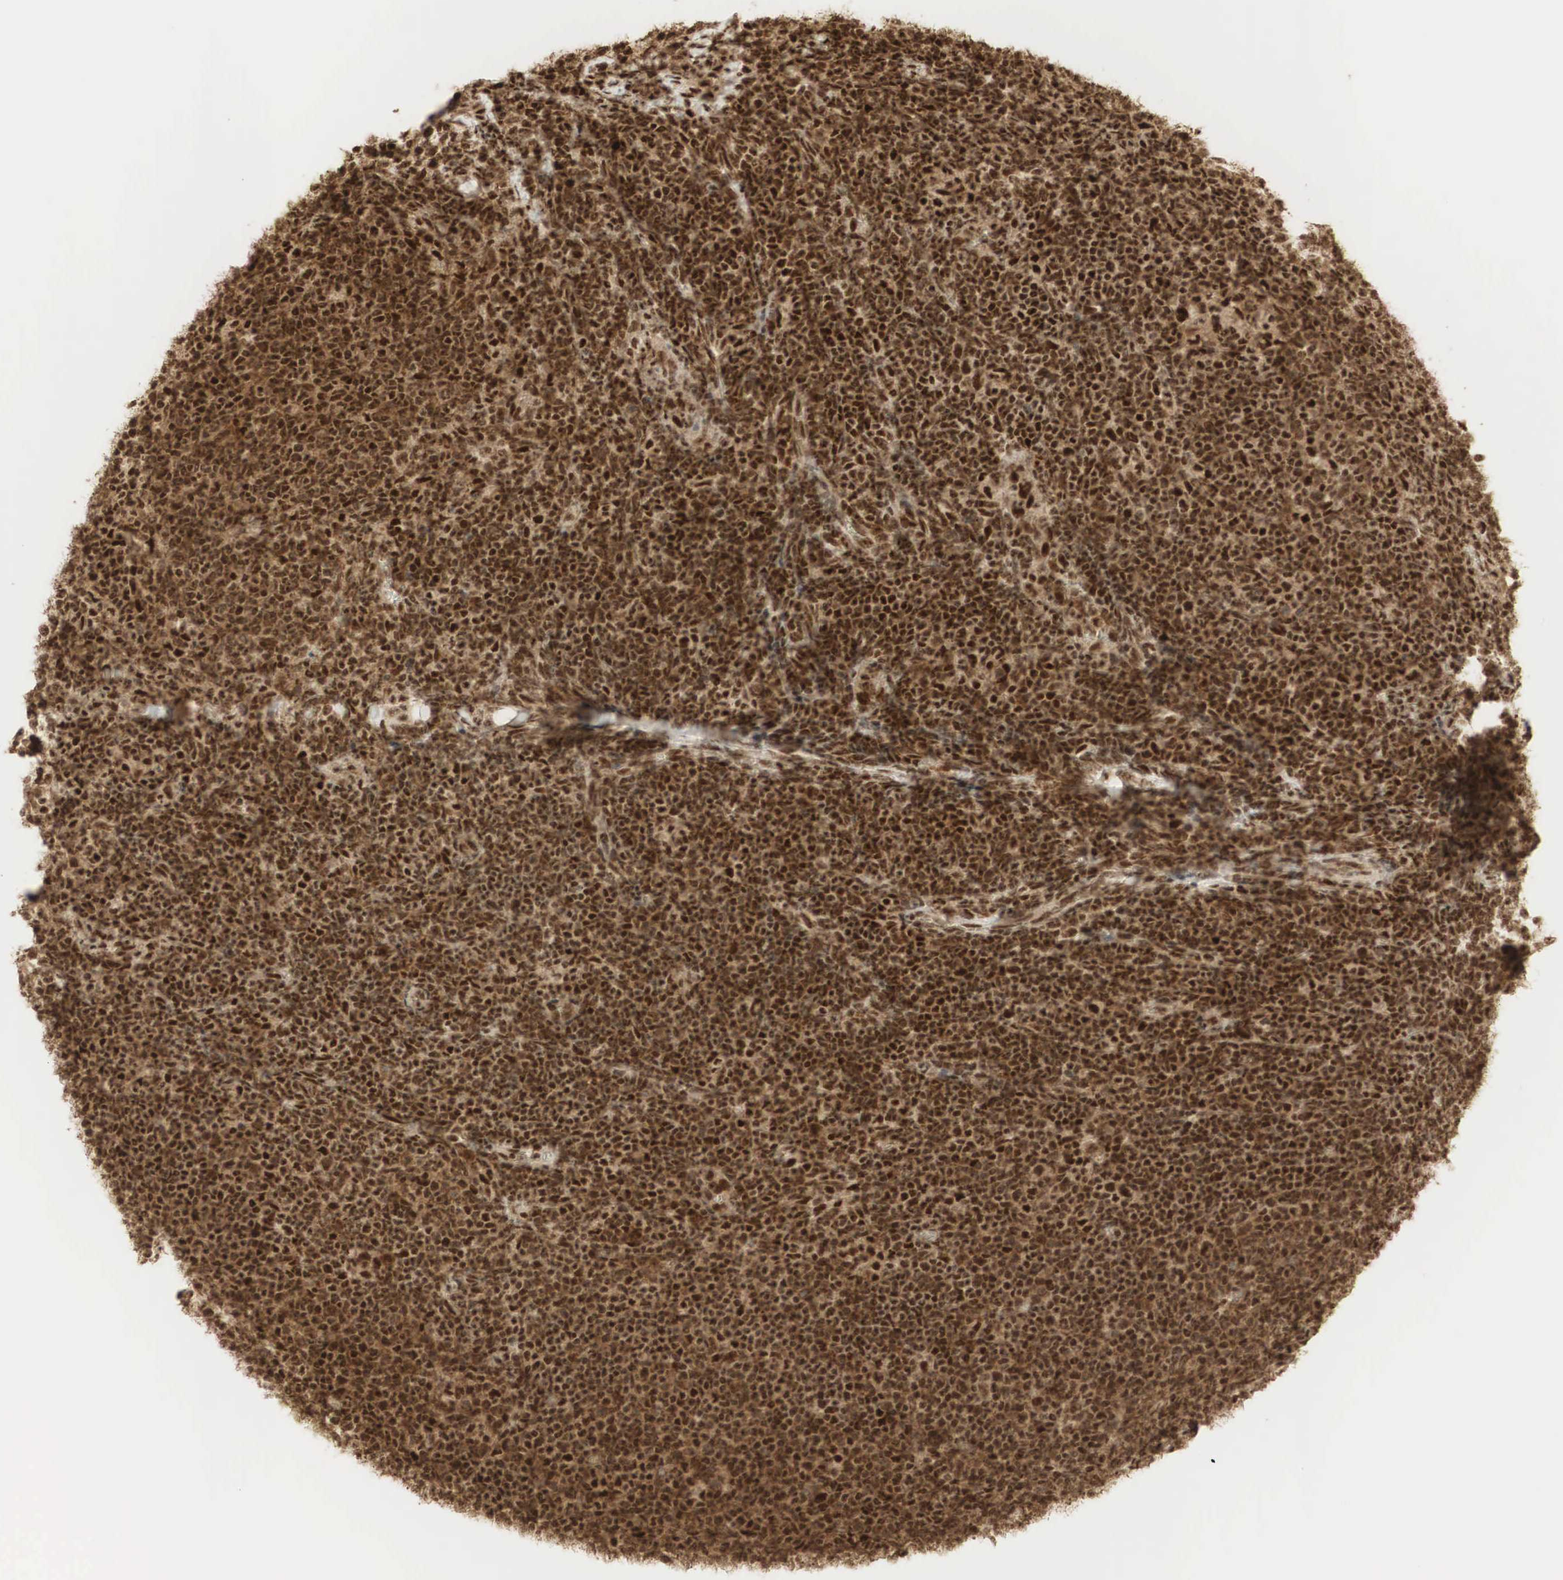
{"staining": {"intensity": "strong", "quantity": ">75%", "location": "cytoplasmic/membranous,nuclear"}, "tissue": "lymphoma", "cell_type": "Tumor cells", "image_type": "cancer", "snomed": [{"axis": "morphology", "description": "Malignant lymphoma, non-Hodgkin's type, Low grade"}, {"axis": "topography", "description": "Lymph node"}], "caption": "This histopathology image shows immunohistochemistry staining of lymphoma, with high strong cytoplasmic/membranous and nuclear positivity in about >75% of tumor cells.", "gene": "RNF113A", "patient": {"sex": "male", "age": 74}}